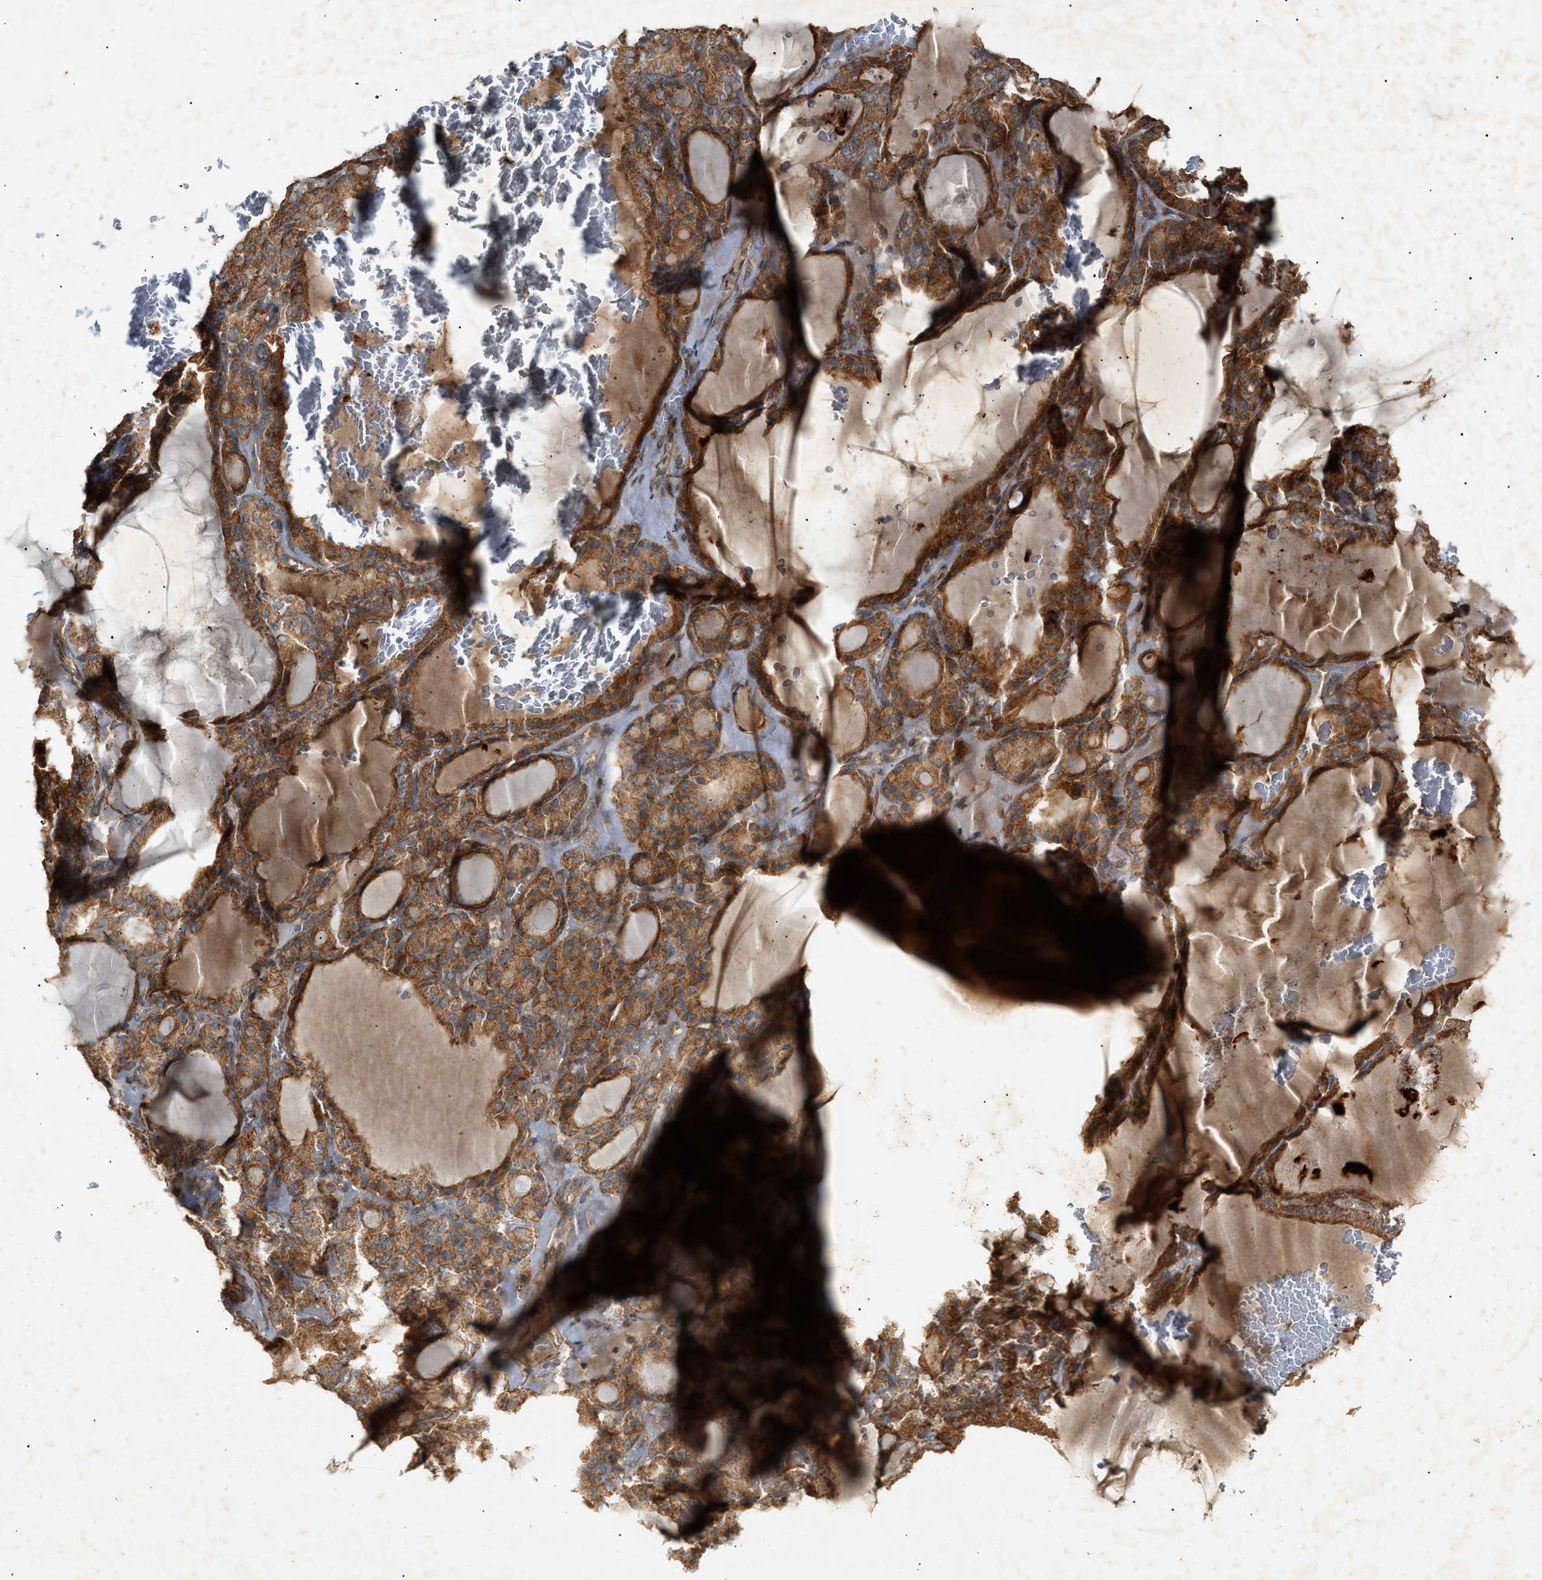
{"staining": {"intensity": "strong", "quantity": ">75%", "location": "cytoplasmic/membranous"}, "tissue": "thyroid gland", "cell_type": "Glandular cells", "image_type": "normal", "snomed": [{"axis": "morphology", "description": "Normal tissue, NOS"}, {"axis": "topography", "description": "Thyroid gland"}], "caption": "Human thyroid gland stained with a brown dye reveals strong cytoplasmic/membranous positive positivity in about >75% of glandular cells.", "gene": "MTCH1", "patient": {"sex": "female", "age": 28}}